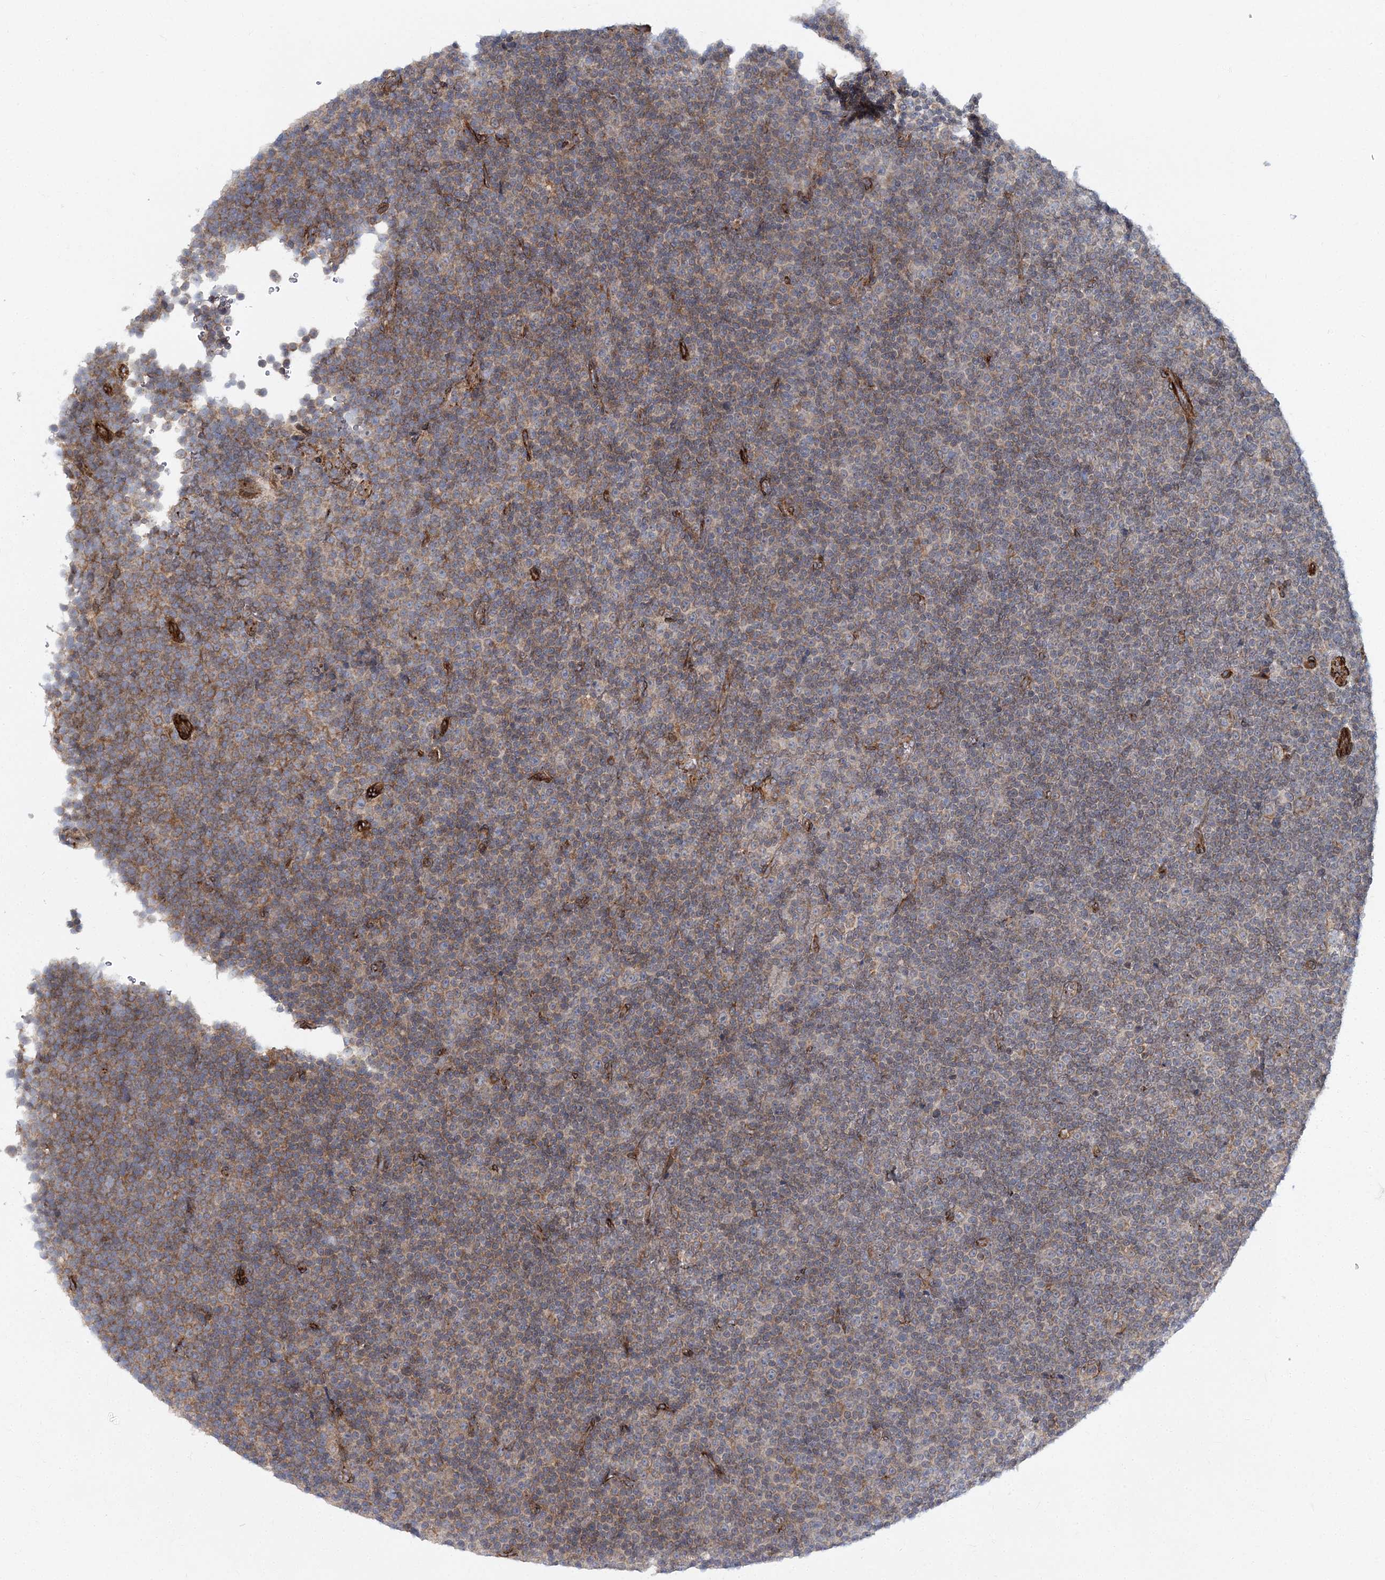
{"staining": {"intensity": "weak", "quantity": "<25%", "location": "cytoplasmic/membranous"}, "tissue": "lymphoma", "cell_type": "Tumor cells", "image_type": "cancer", "snomed": [{"axis": "morphology", "description": "Malignant lymphoma, non-Hodgkin's type, Low grade"}, {"axis": "topography", "description": "Lymph node"}], "caption": "A photomicrograph of lymphoma stained for a protein exhibits no brown staining in tumor cells.", "gene": "NBAS", "patient": {"sex": "female", "age": 67}}